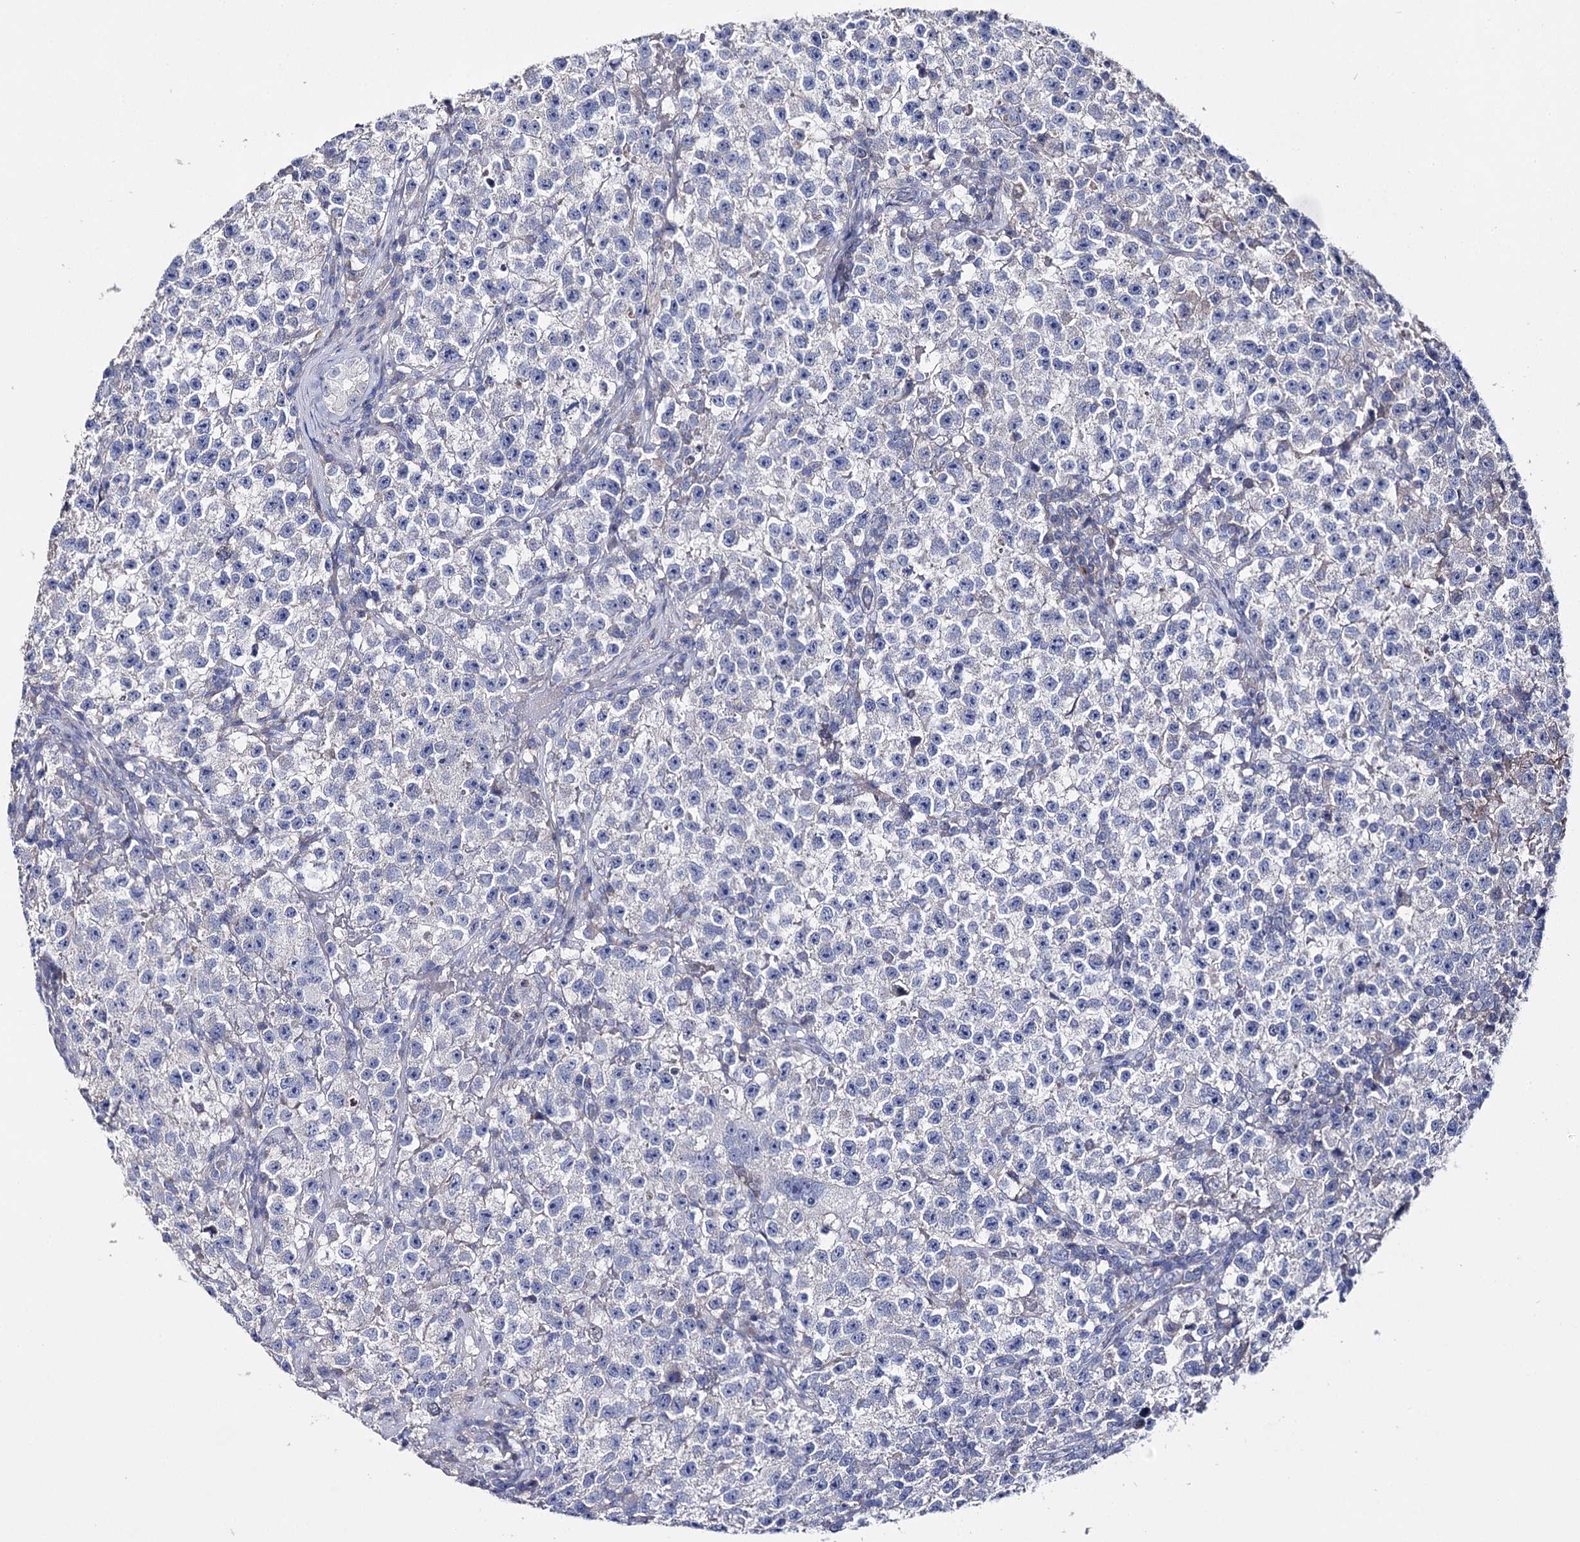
{"staining": {"intensity": "negative", "quantity": "none", "location": "none"}, "tissue": "testis cancer", "cell_type": "Tumor cells", "image_type": "cancer", "snomed": [{"axis": "morphology", "description": "Seminoma, NOS"}, {"axis": "topography", "description": "Testis"}], "caption": "Human seminoma (testis) stained for a protein using immunohistochemistry (IHC) reveals no positivity in tumor cells.", "gene": "NRAP", "patient": {"sex": "male", "age": 22}}